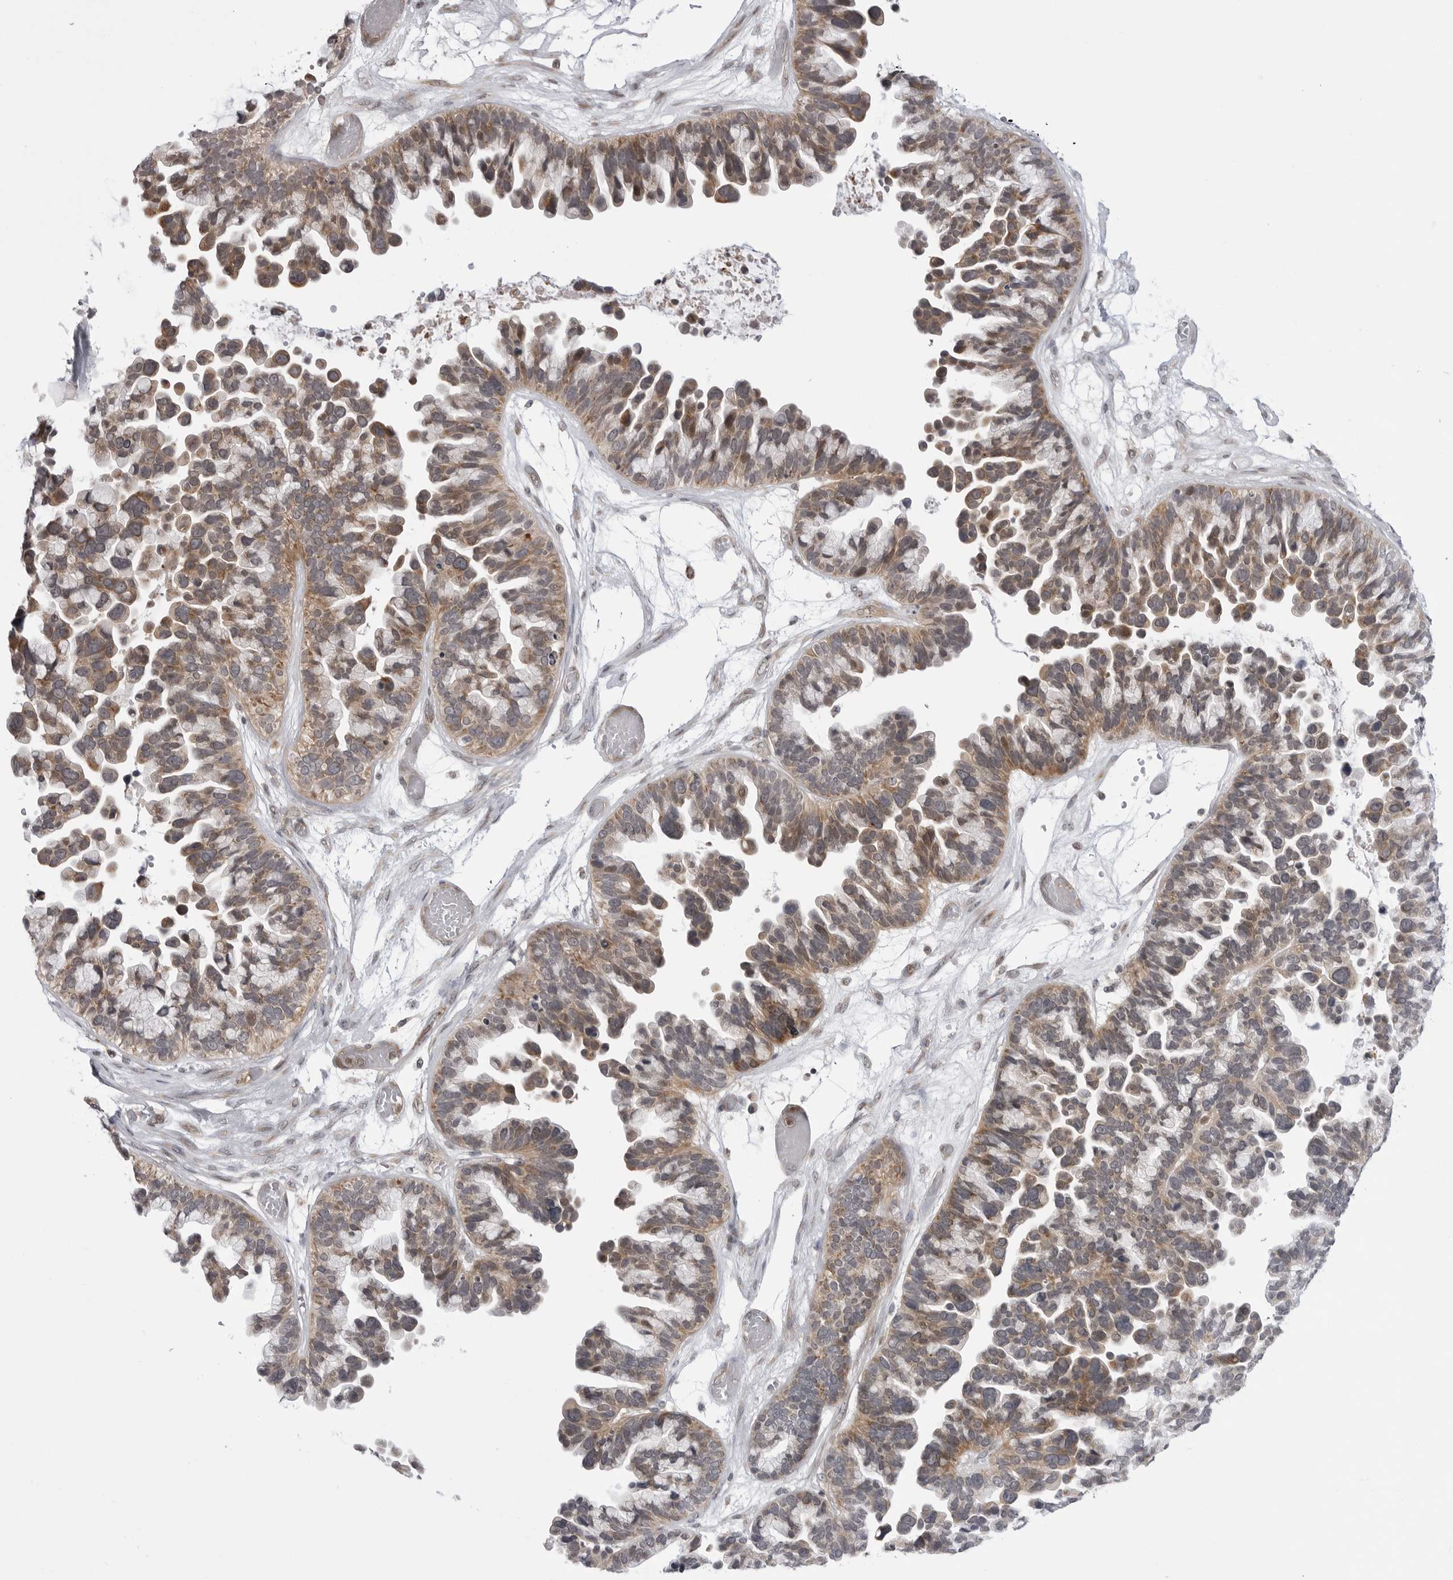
{"staining": {"intensity": "weak", "quantity": ">75%", "location": "cytoplasmic/membranous"}, "tissue": "ovarian cancer", "cell_type": "Tumor cells", "image_type": "cancer", "snomed": [{"axis": "morphology", "description": "Cystadenocarcinoma, serous, NOS"}, {"axis": "topography", "description": "Ovary"}], "caption": "Ovarian serous cystadenocarcinoma stained with DAB (3,3'-diaminobenzidine) IHC exhibits low levels of weak cytoplasmic/membranous staining in approximately >75% of tumor cells.", "gene": "CCDC18", "patient": {"sex": "female", "age": 56}}